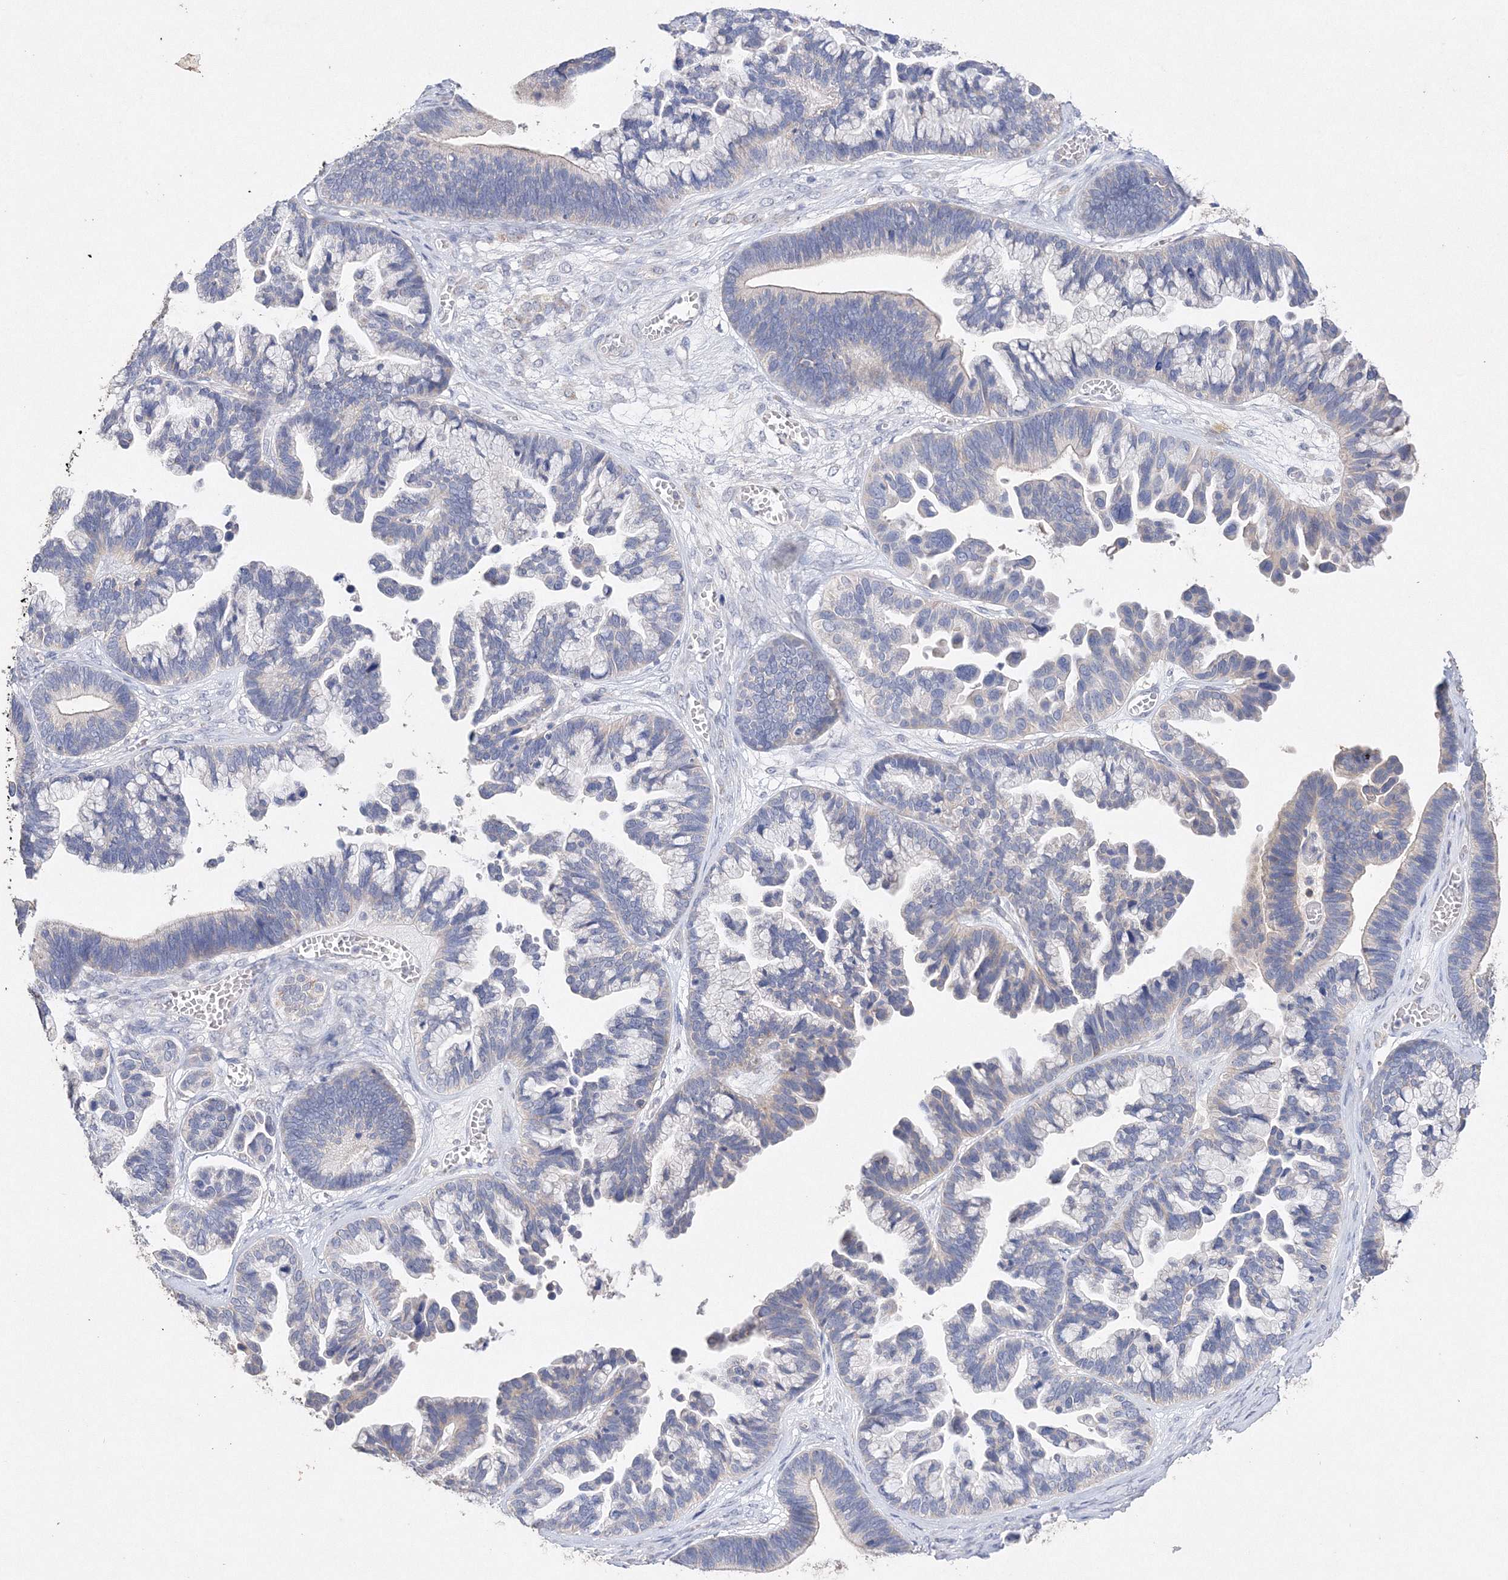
{"staining": {"intensity": "negative", "quantity": "none", "location": "none"}, "tissue": "ovarian cancer", "cell_type": "Tumor cells", "image_type": "cancer", "snomed": [{"axis": "morphology", "description": "Cystadenocarcinoma, serous, NOS"}, {"axis": "topography", "description": "Ovary"}], "caption": "DAB immunohistochemical staining of ovarian cancer (serous cystadenocarcinoma) displays no significant positivity in tumor cells. (Stains: DAB IHC with hematoxylin counter stain, Microscopy: brightfield microscopy at high magnification).", "gene": "GLS", "patient": {"sex": "female", "age": 56}}